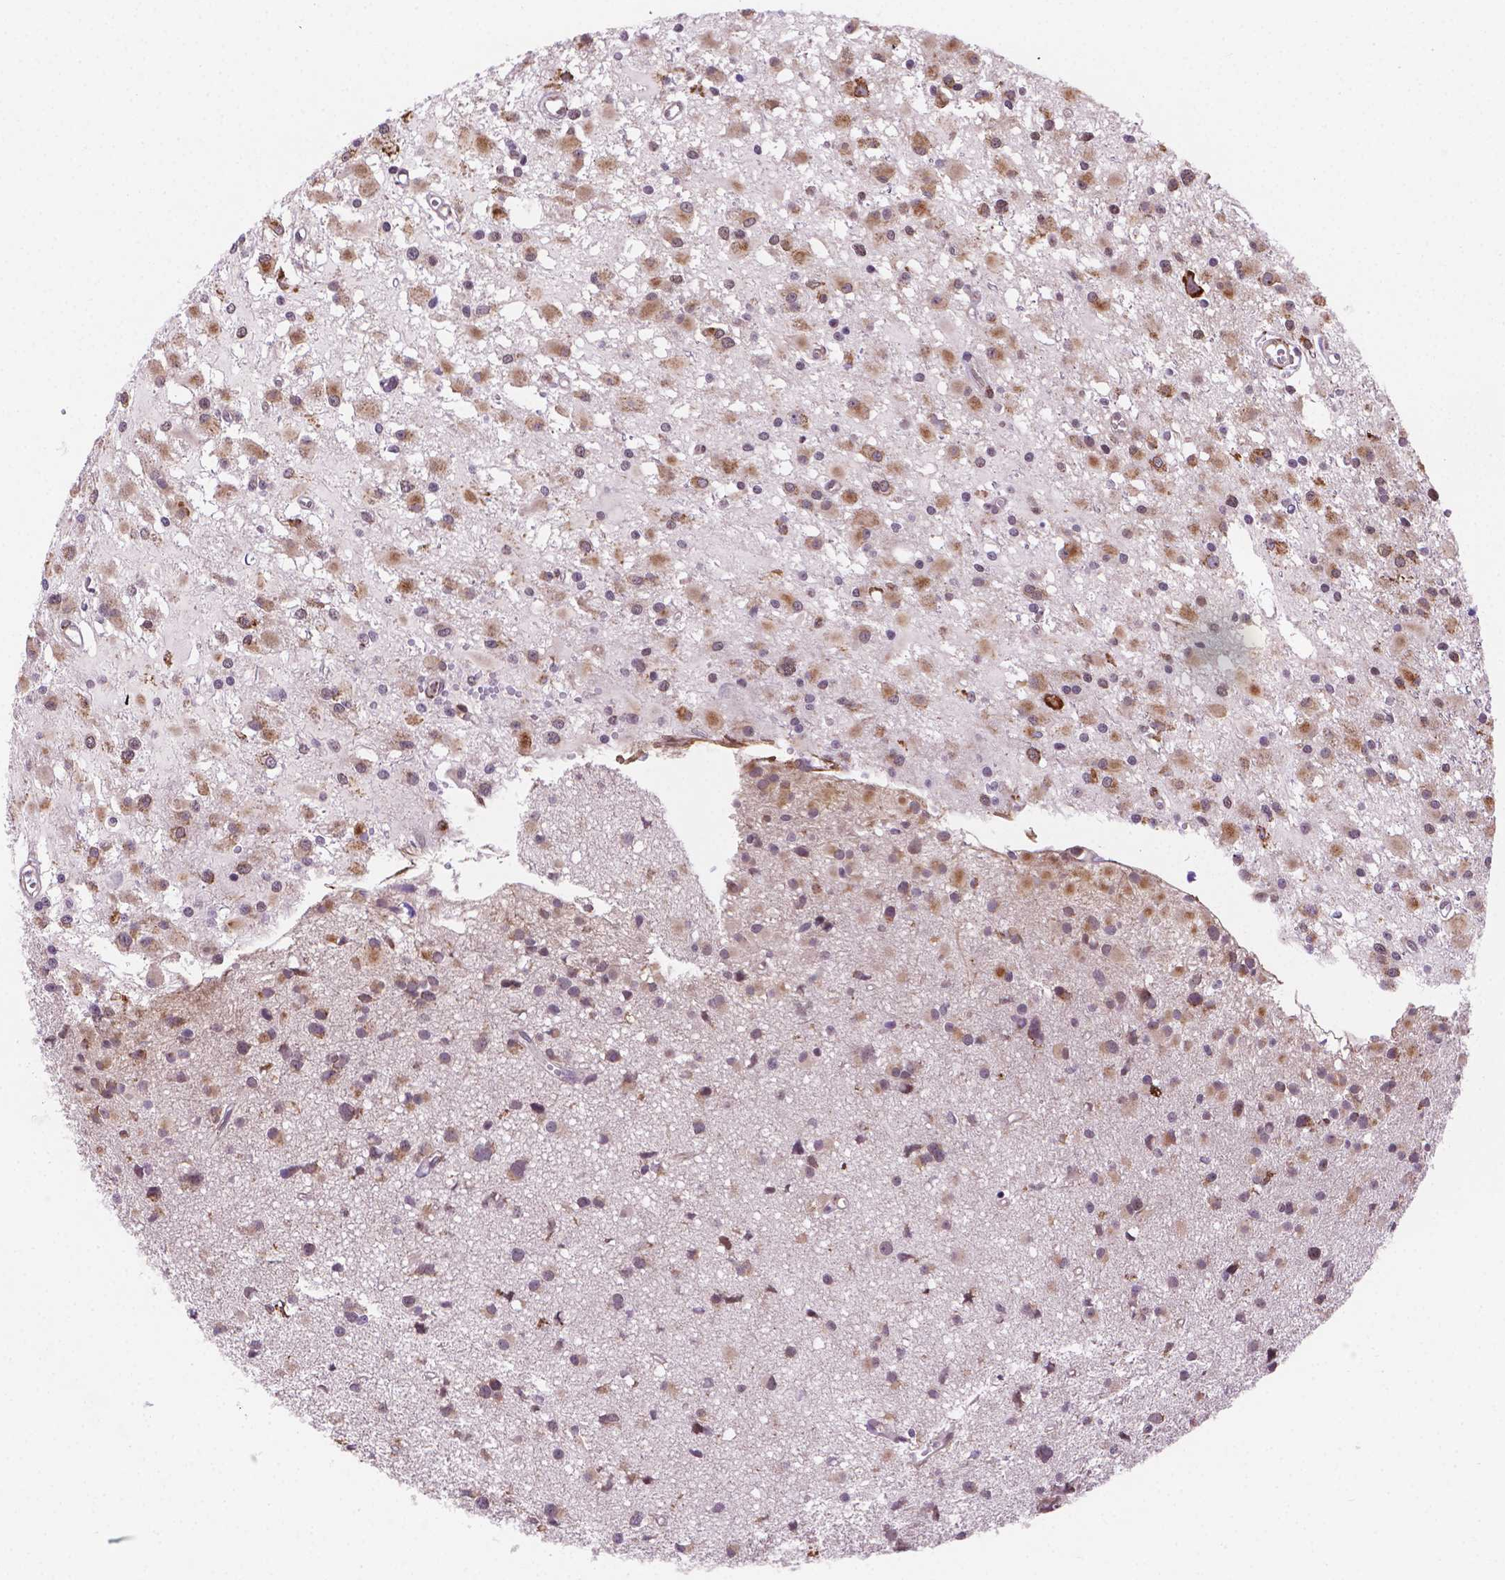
{"staining": {"intensity": "moderate", "quantity": "25%-75%", "location": "cytoplasmic/membranous"}, "tissue": "glioma", "cell_type": "Tumor cells", "image_type": "cancer", "snomed": [{"axis": "morphology", "description": "Glioma, malignant, High grade"}, {"axis": "topography", "description": "Brain"}], "caption": "Human malignant glioma (high-grade) stained with a brown dye reveals moderate cytoplasmic/membranous positive positivity in approximately 25%-75% of tumor cells.", "gene": "FNIP1", "patient": {"sex": "male", "age": 54}}